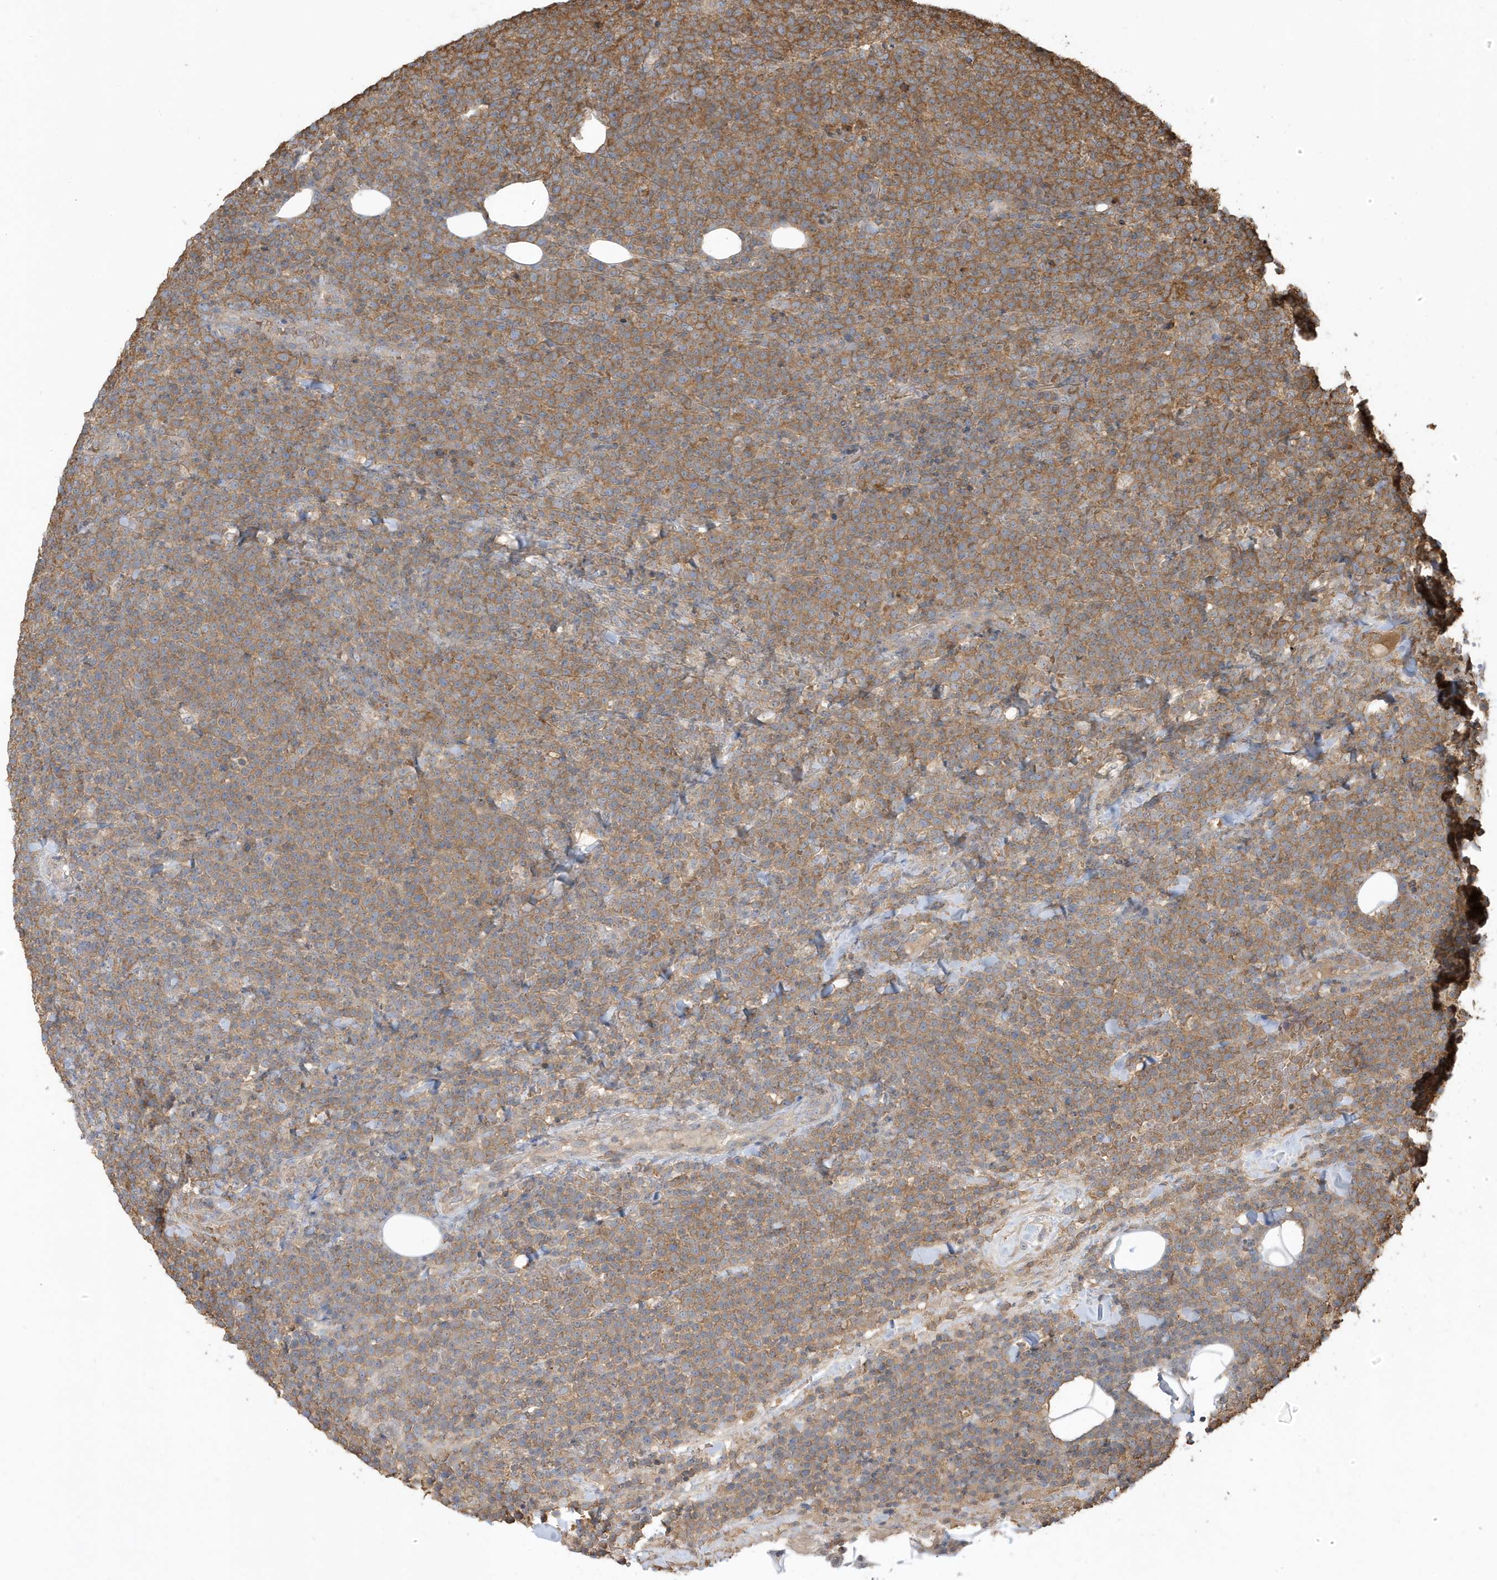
{"staining": {"intensity": "moderate", "quantity": ">75%", "location": "cytoplasmic/membranous"}, "tissue": "lymphoma", "cell_type": "Tumor cells", "image_type": "cancer", "snomed": [{"axis": "morphology", "description": "Malignant lymphoma, non-Hodgkin's type, High grade"}, {"axis": "topography", "description": "Lymph node"}], "caption": "A high-resolution image shows immunohistochemistry (IHC) staining of malignant lymphoma, non-Hodgkin's type (high-grade), which shows moderate cytoplasmic/membranous expression in approximately >75% of tumor cells.", "gene": "ZBTB8A", "patient": {"sex": "male", "age": 61}}